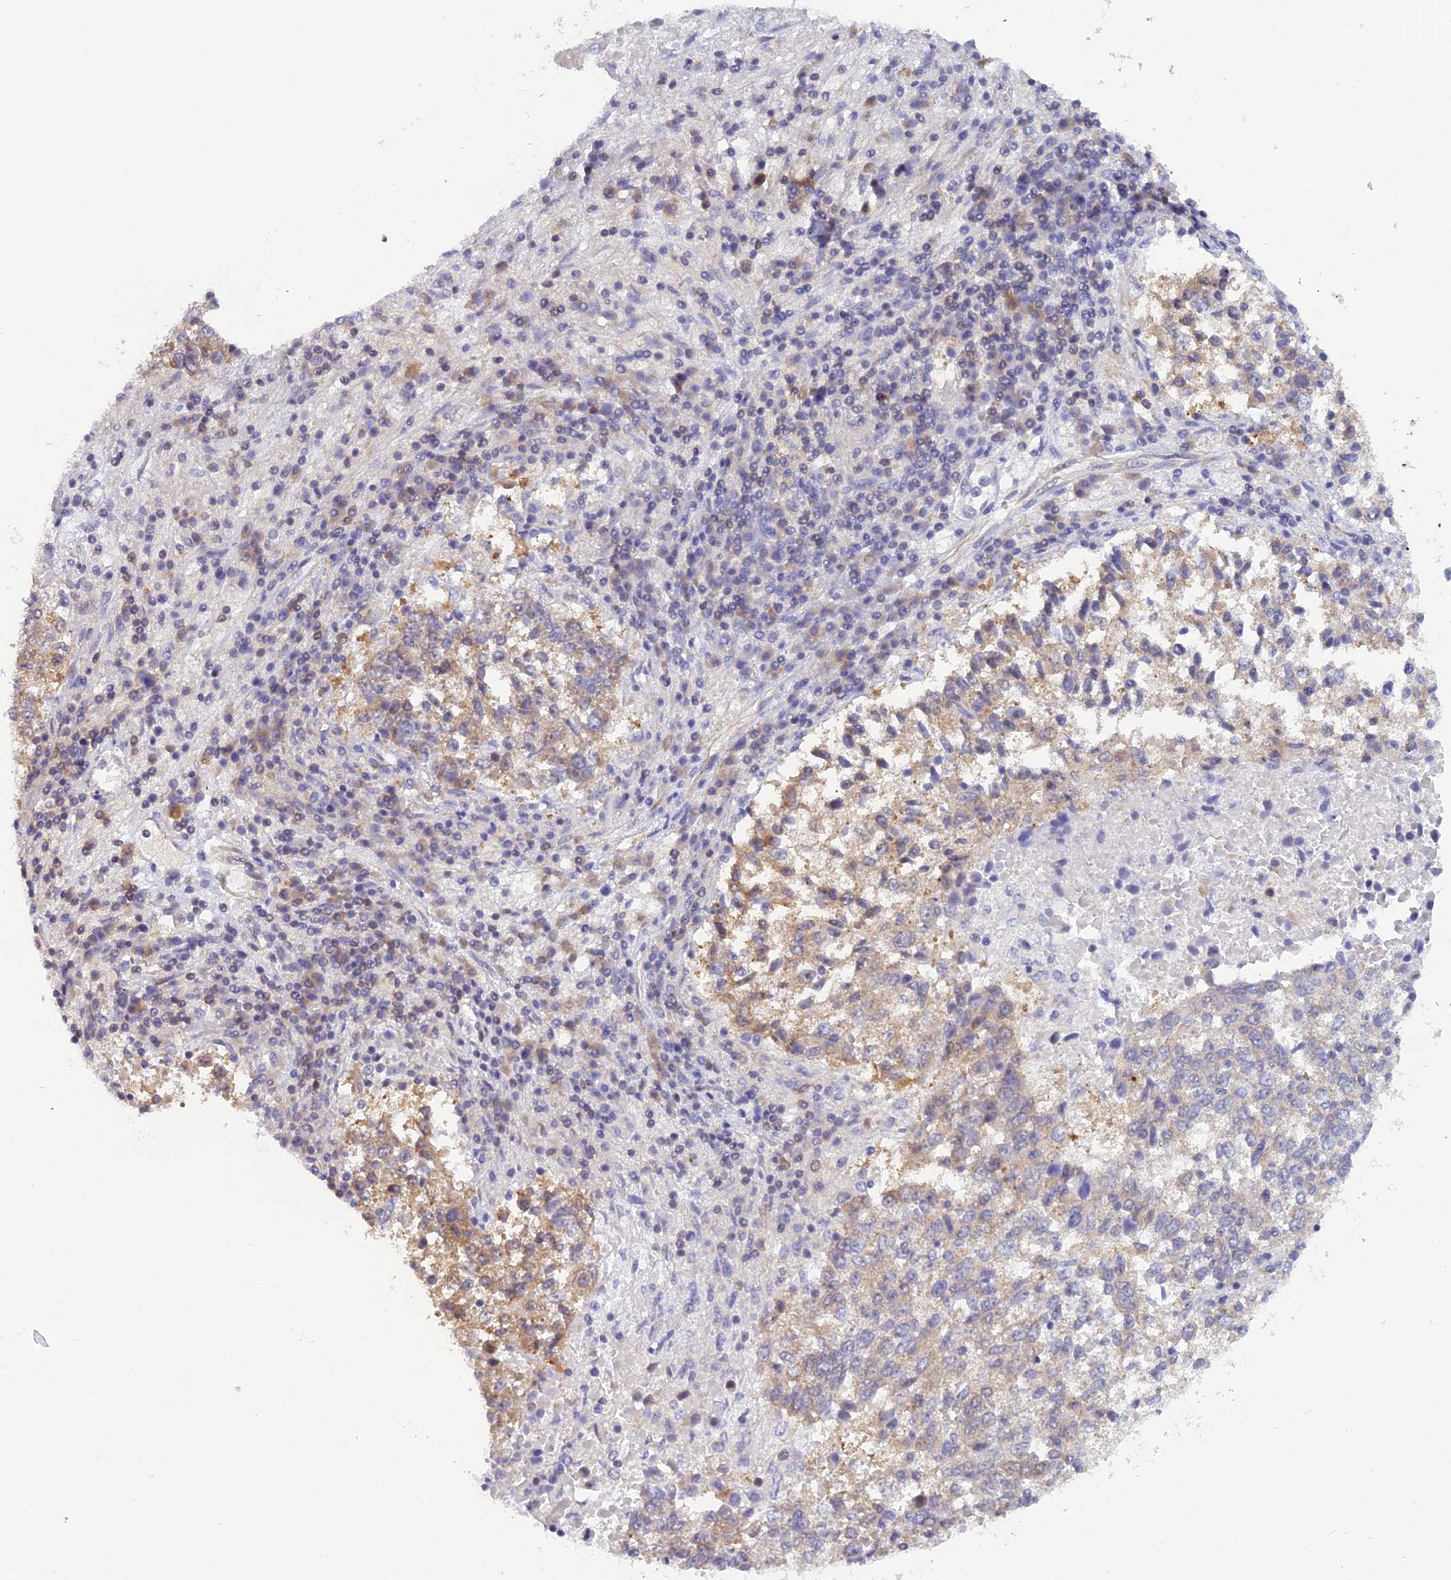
{"staining": {"intensity": "weak", "quantity": "25%-75%", "location": "cytoplasmic/membranous"}, "tissue": "lung cancer", "cell_type": "Tumor cells", "image_type": "cancer", "snomed": [{"axis": "morphology", "description": "Squamous cell carcinoma, NOS"}, {"axis": "topography", "description": "Lung"}], "caption": "DAB (3,3'-diaminobenzidine) immunohistochemical staining of lung cancer exhibits weak cytoplasmic/membranous protein staining in approximately 25%-75% of tumor cells.", "gene": "HINT1", "patient": {"sex": "male", "age": 73}}